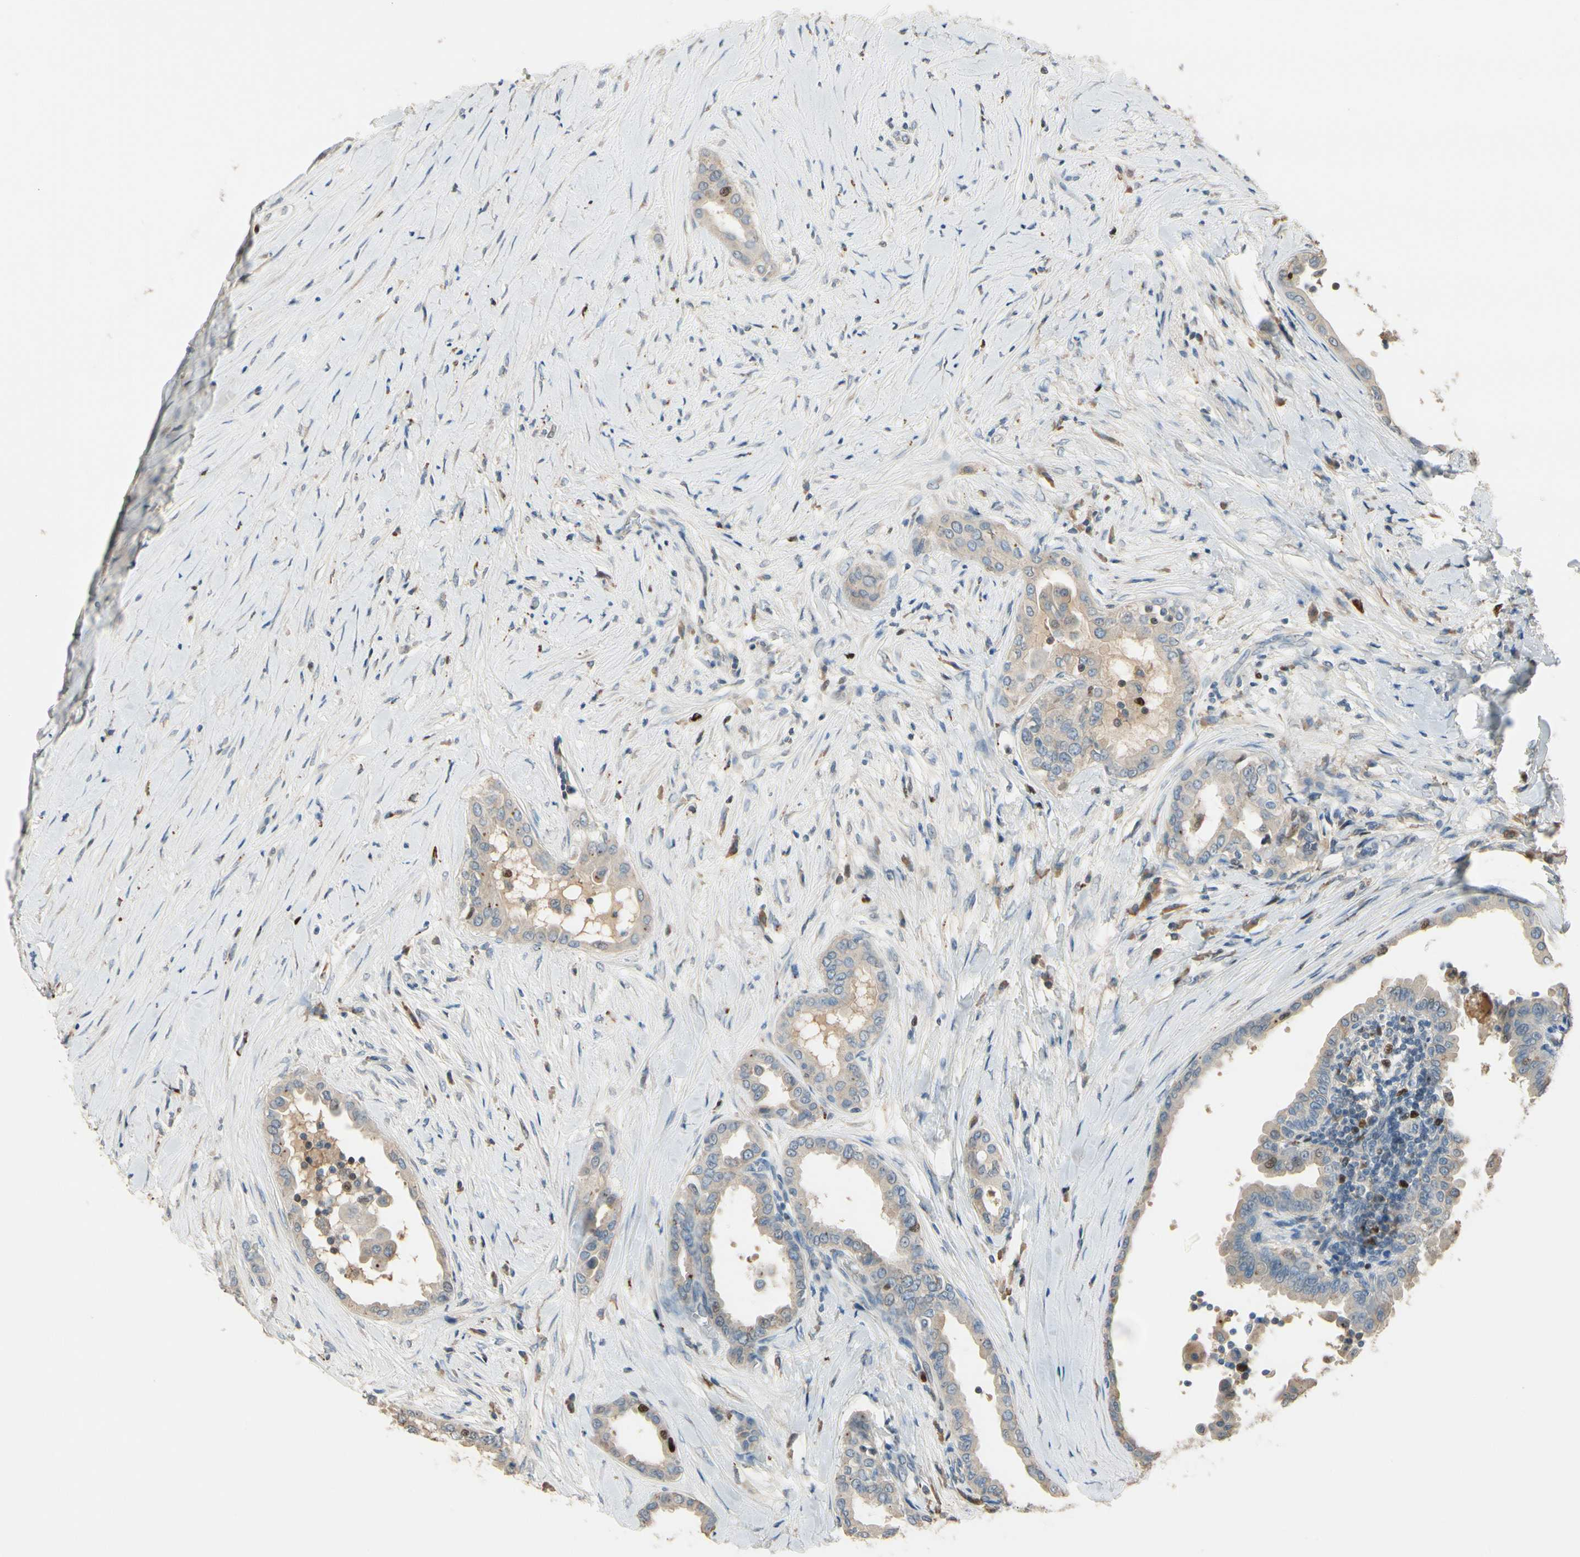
{"staining": {"intensity": "moderate", "quantity": "<25%", "location": "nuclear"}, "tissue": "thyroid cancer", "cell_type": "Tumor cells", "image_type": "cancer", "snomed": [{"axis": "morphology", "description": "Papillary adenocarcinoma, NOS"}, {"axis": "topography", "description": "Thyroid gland"}], "caption": "Brown immunohistochemical staining in human thyroid cancer displays moderate nuclear staining in approximately <25% of tumor cells. Immunohistochemistry (ihc) stains the protein of interest in brown and the nuclei are stained blue.", "gene": "ZKSCAN4", "patient": {"sex": "male", "age": 33}}